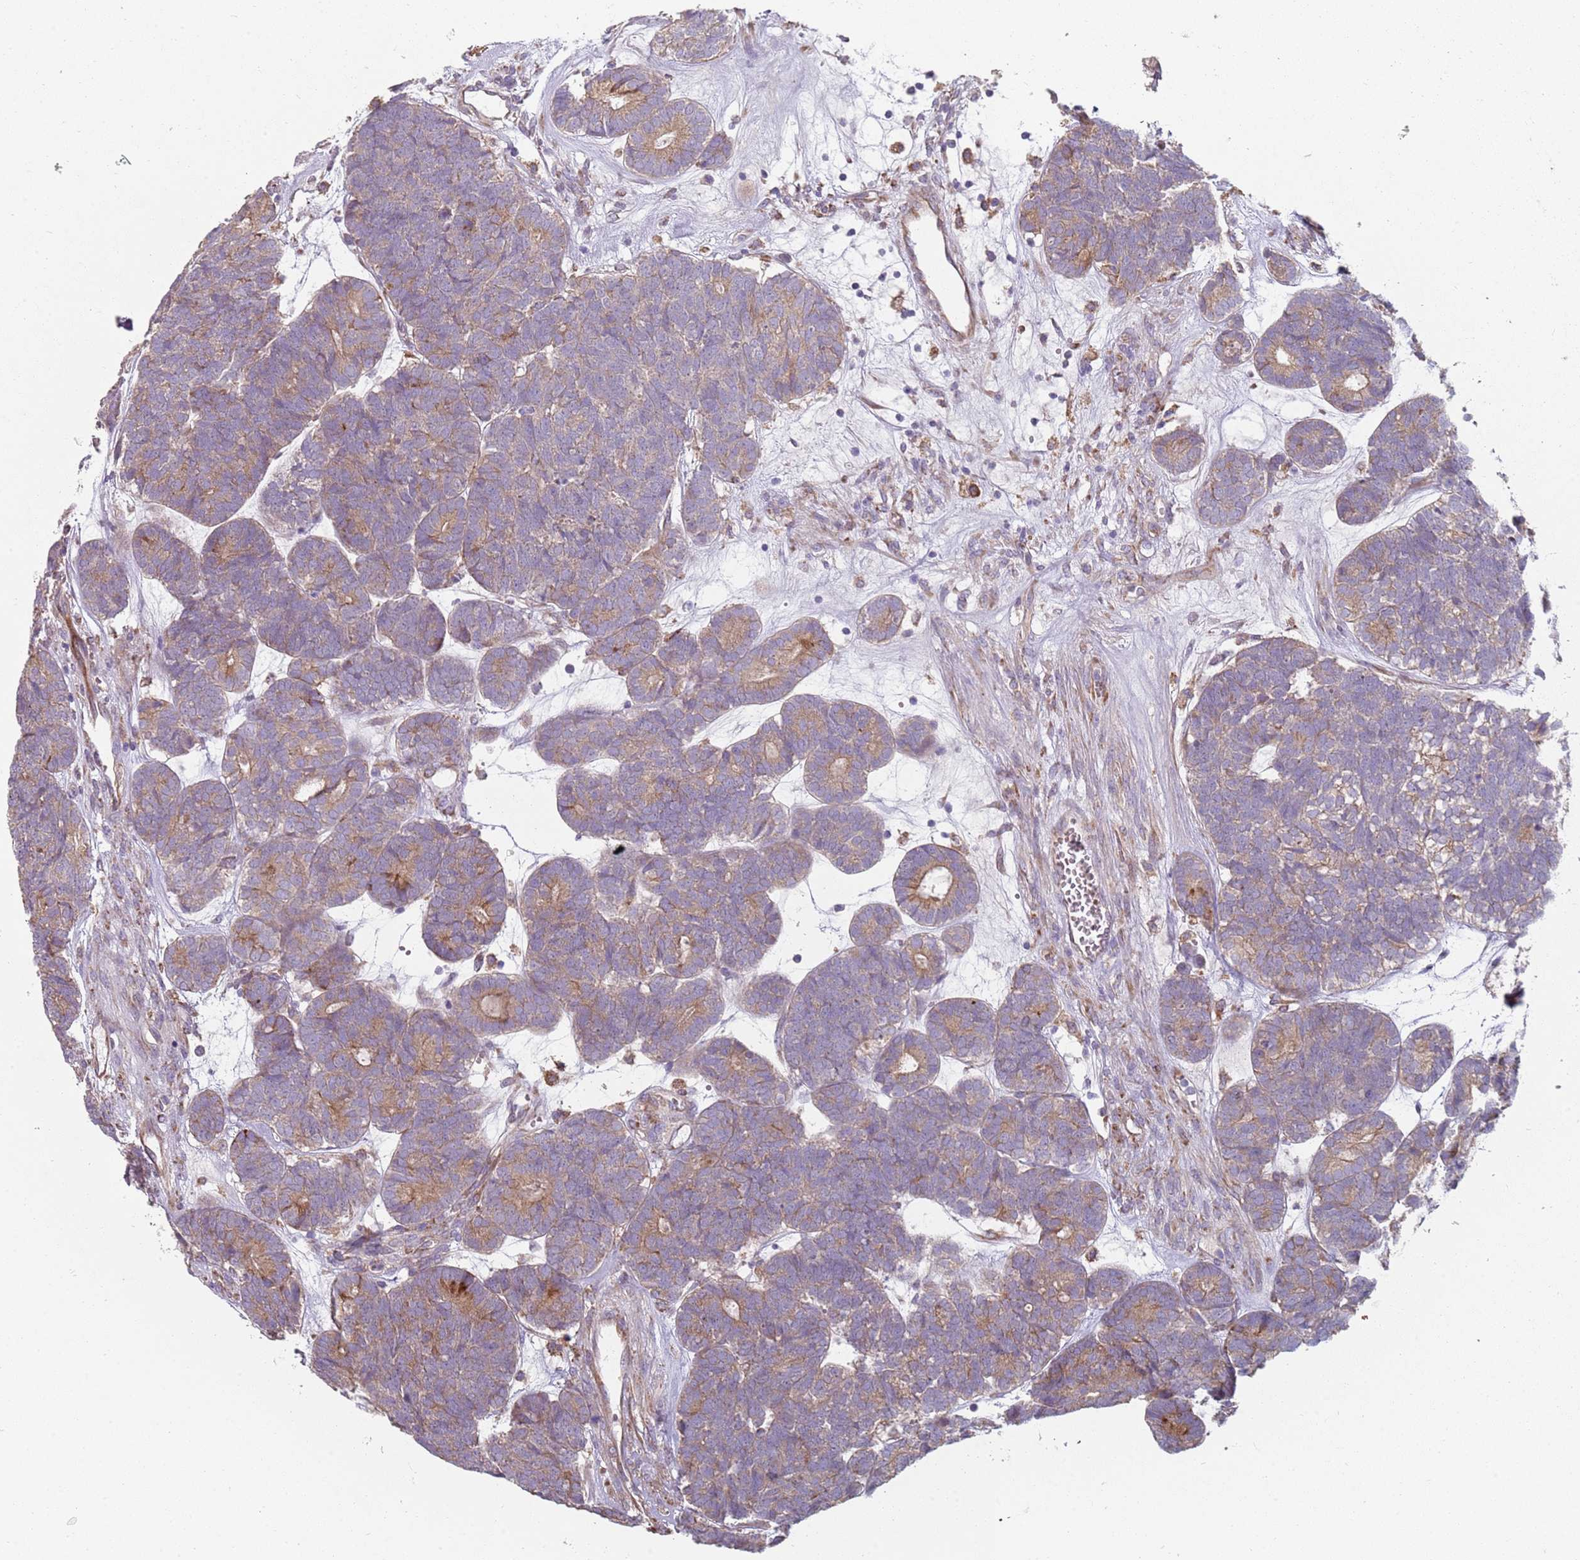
{"staining": {"intensity": "moderate", "quantity": "<25%", "location": "cytoplasmic/membranous"}, "tissue": "head and neck cancer", "cell_type": "Tumor cells", "image_type": "cancer", "snomed": [{"axis": "morphology", "description": "Adenocarcinoma, NOS"}, {"axis": "topography", "description": "Head-Neck"}], "caption": "Immunohistochemistry (DAB) staining of human head and neck cancer displays moderate cytoplasmic/membranous protein positivity in approximately <25% of tumor cells. The protein of interest is stained brown, and the nuclei are stained in blue (DAB IHC with brightfield microscopy, high magnification).", "gene": "SPATA2", "patient": {"sex": "female", "age": 81}}